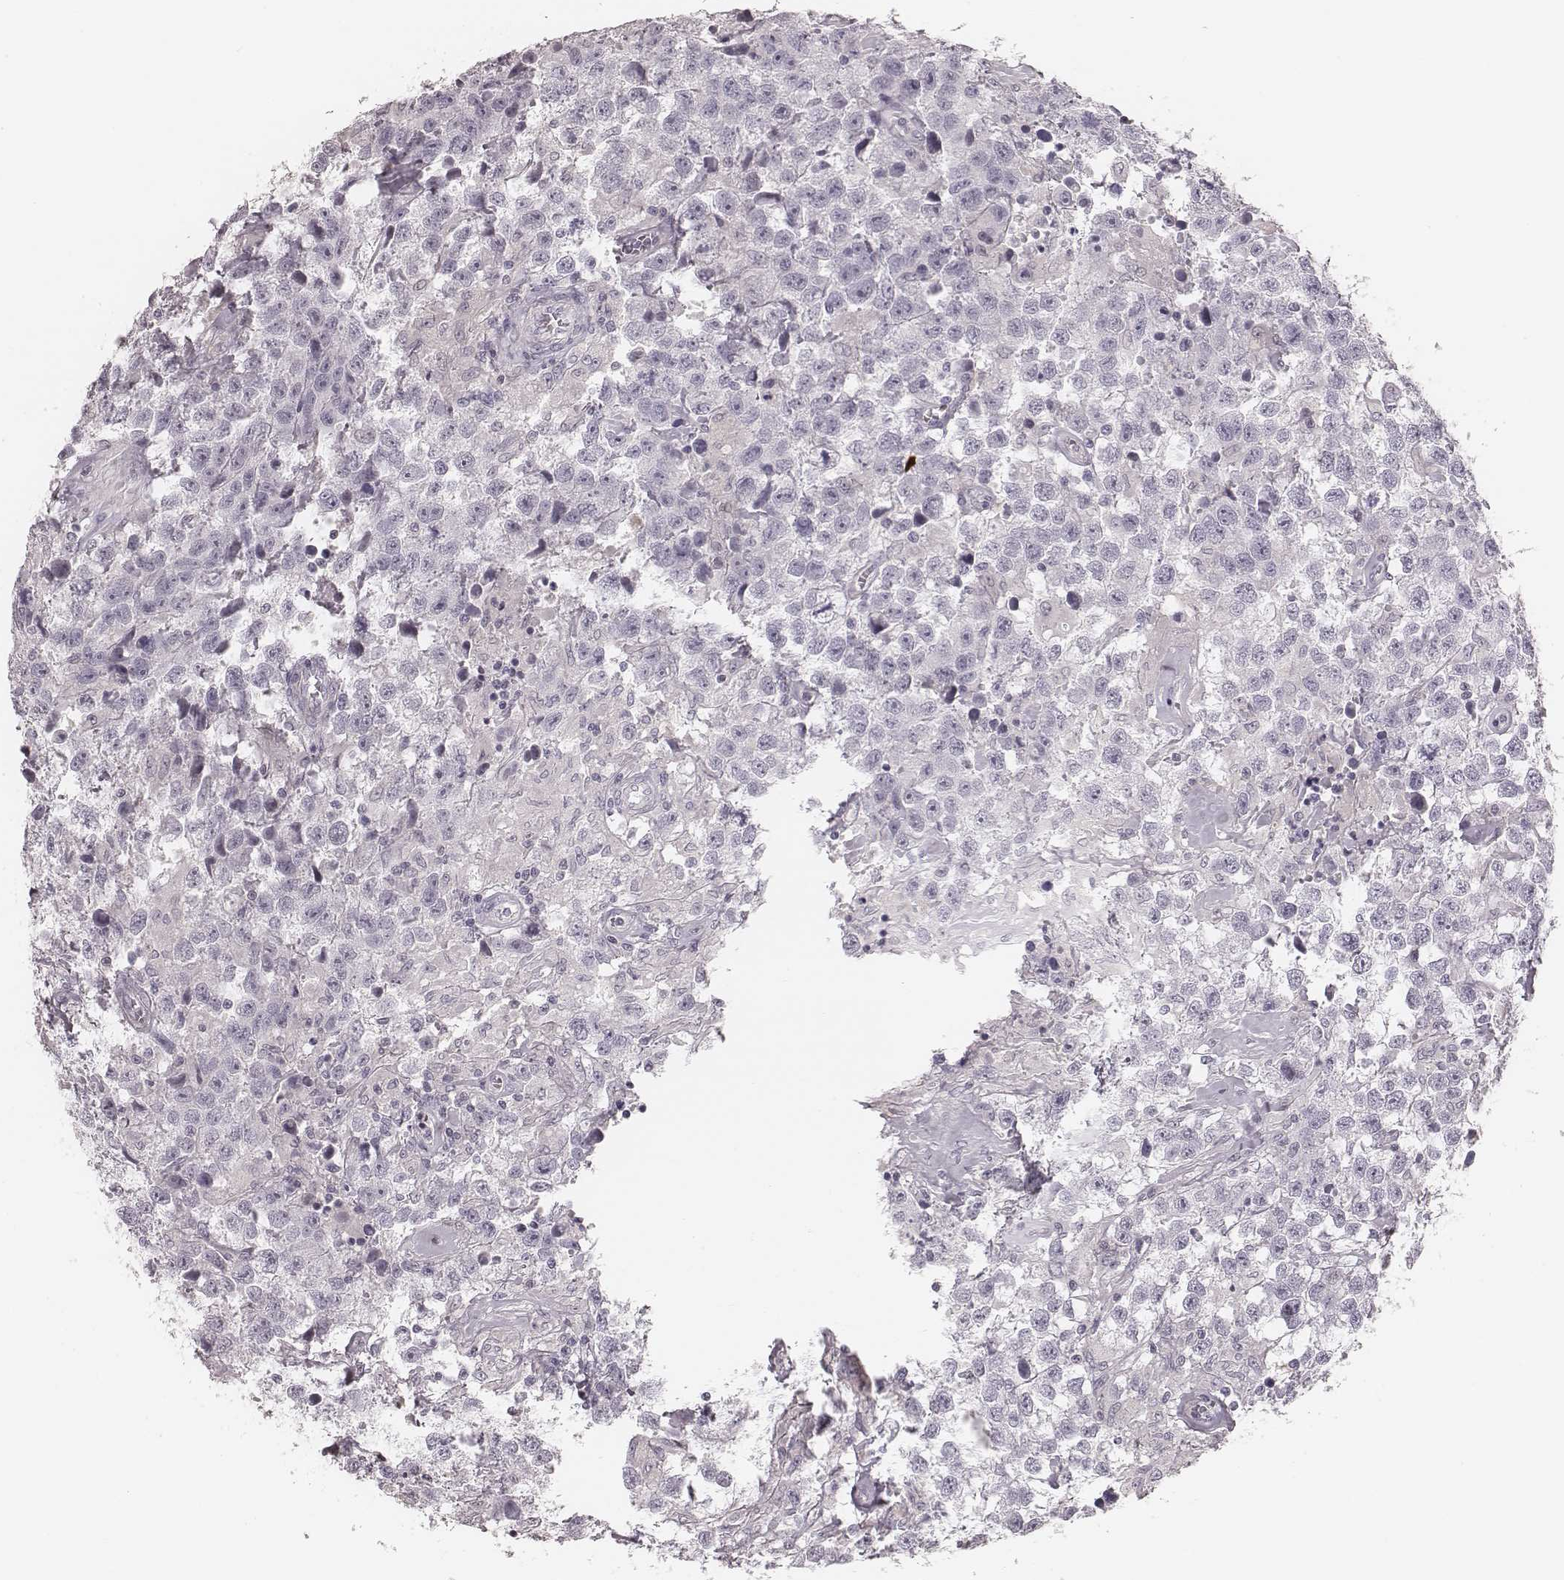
{"staining": {"intensity": "negative", "quantity": "none", "location": "none"}, "tissue": "testis cancer", "cell_type": "Tumor cells", "image_type": "cancer", "snomed": [{"axis": "morphology", "description": "Seminoma, NOS"}, {"axis": "topography", "description": "Testis"}], "caption": "Immunohistochemistry of human testis seminoma demonstrates no positivity in tumor cells.", "gene": "S100Z", "patient": {"sex": "male", "age": 43}}